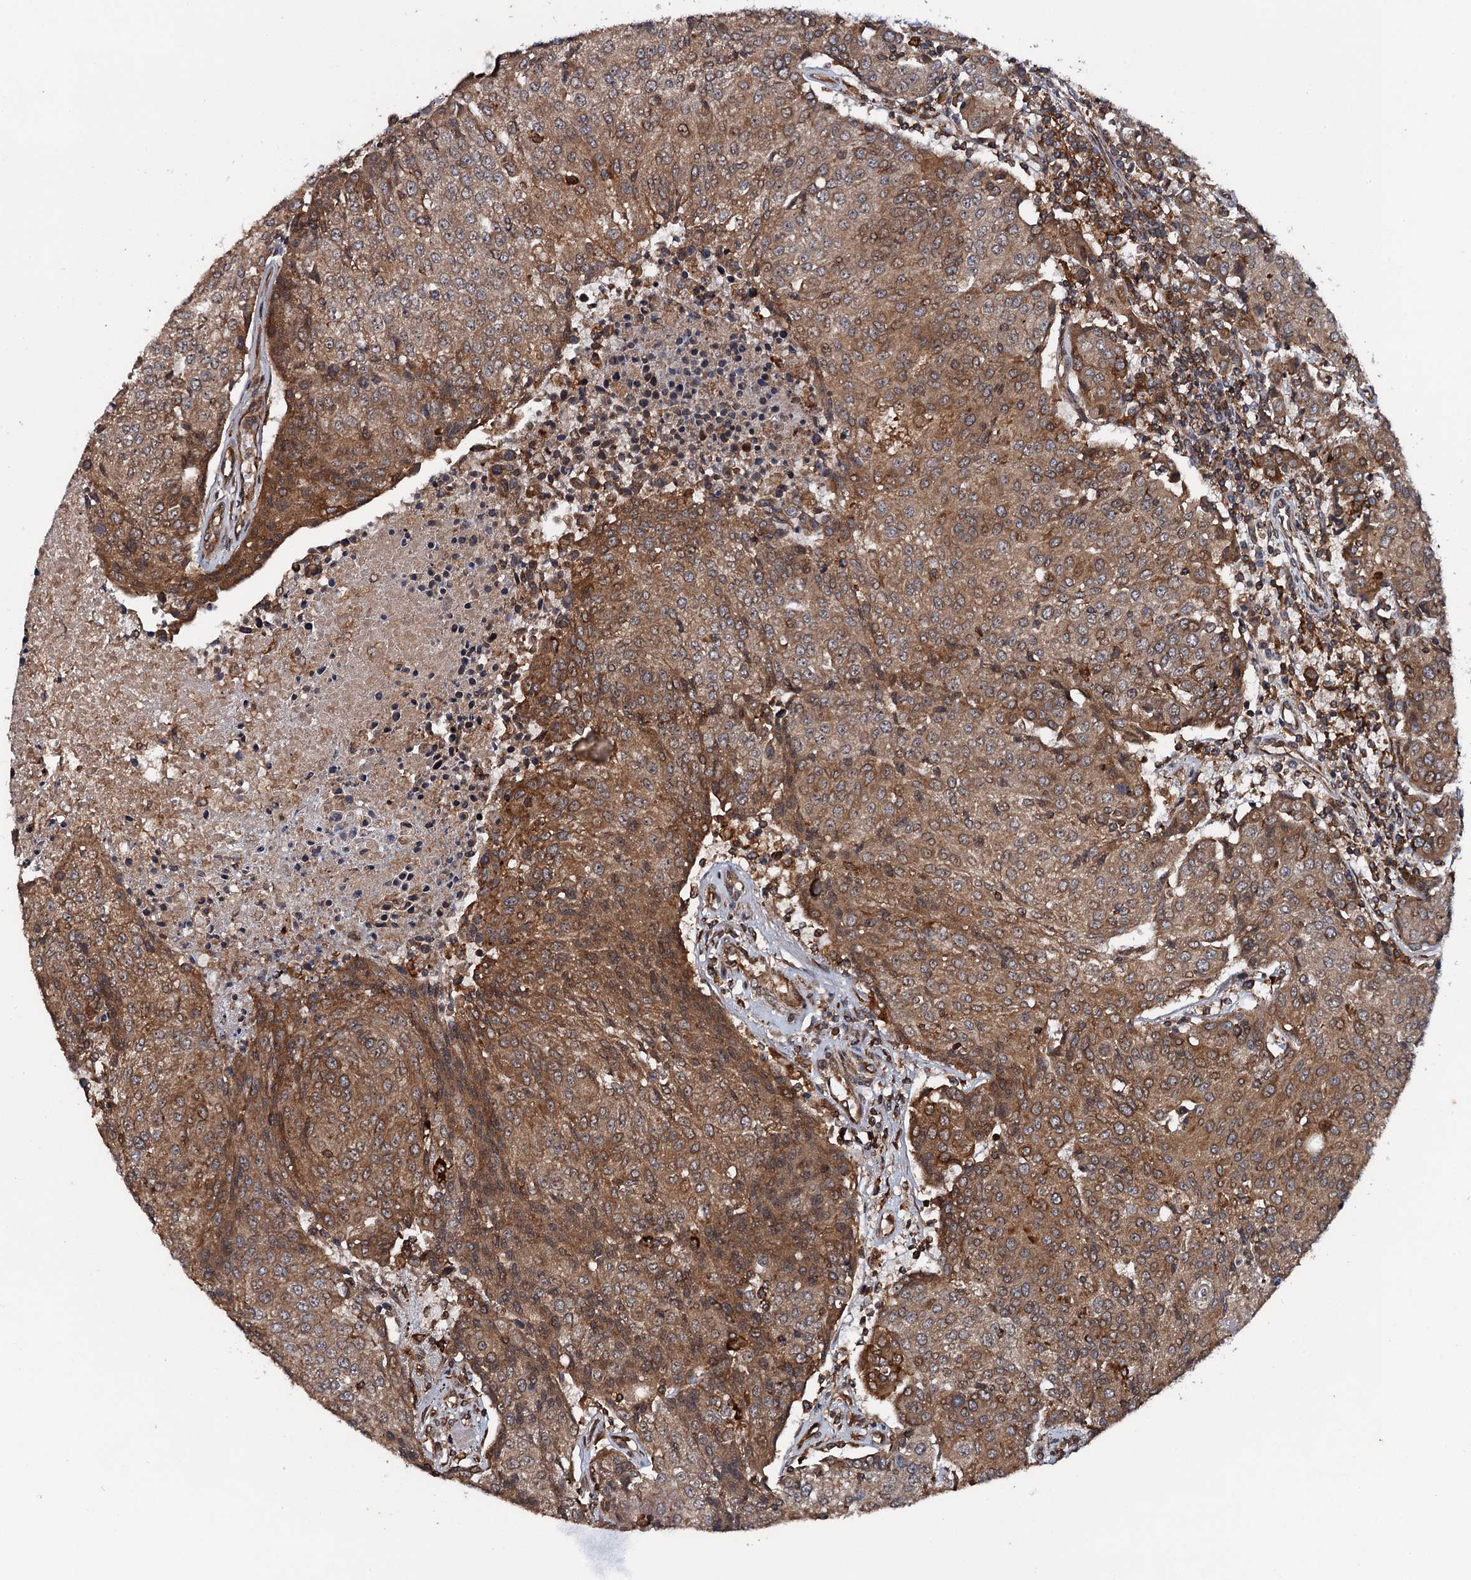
{"staining": {"intensity": "moderate", "quantity": ">75%", "location": "cytoplasmic/membranous"}, "tissue": "urothelial cancer", "cell_type": "Tumor cells", "image_type": "cancer", "snomed": [{"axis": "morphology", "description": "Urothelial carcinoma, High grade"}, {"axis": "topography", "description": "Urinary bladder"}], "caption": "Urothelial cancer was stained to show a protein in brown. There is medium levels of moderate cytoplasmic/membranous positivity in approximately >75% of tumor cells.", "gene": "BORA", "patient": {"sex": "female", "age": 85}}